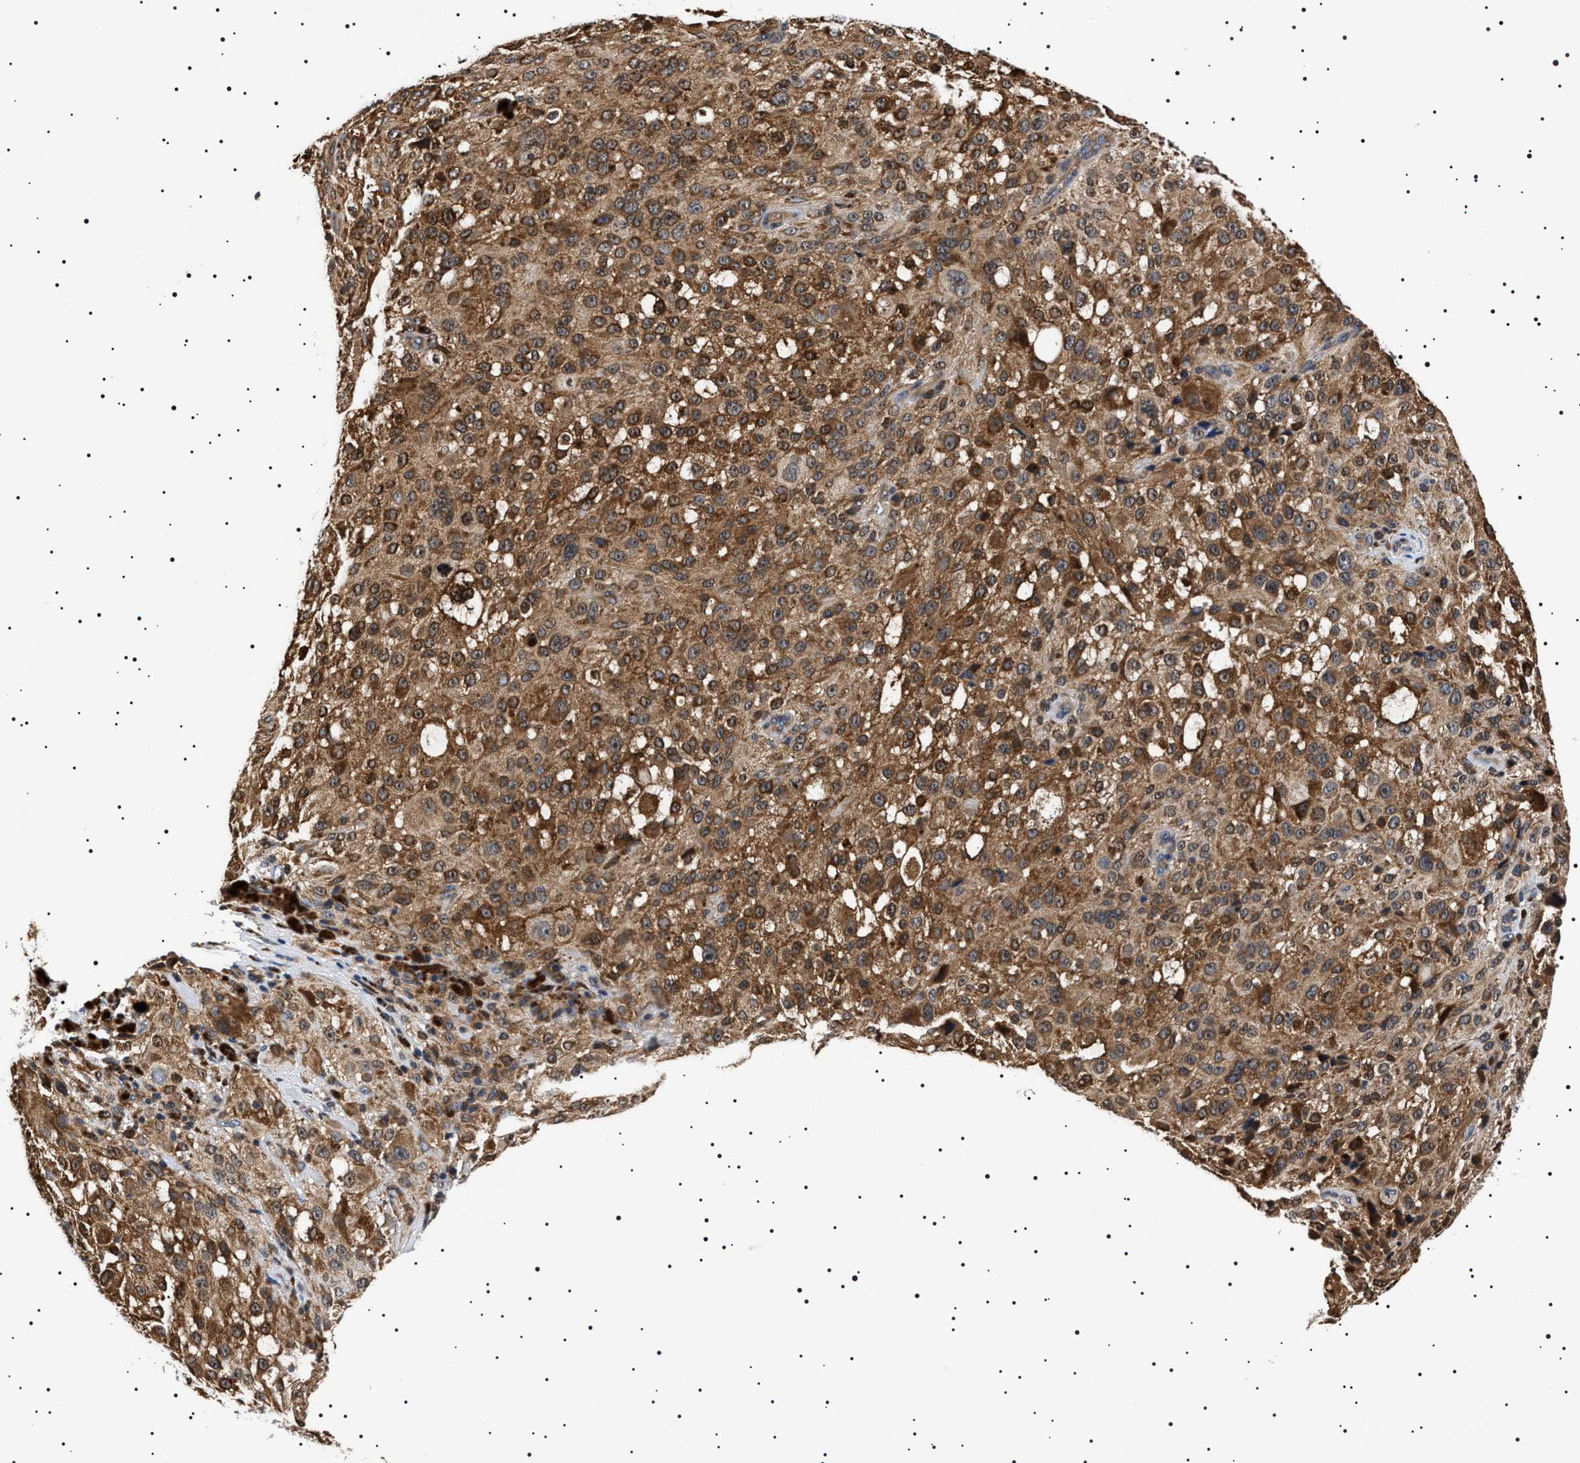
{"staining": {"intensity": "moderate", "quantity": ">75%", "location": "cytoplasmic/membranous,nuclear"}, "tissue": "melanoma", "cell_type": "Tumor cells", "image_type": "cancer", "snomed": [{"axis": "morphology", "description": "Necrosis, NOS"}, {"axis": "morphology", "description": "Malignant melanoma, NOS"}, {"axis": "topography", "description": "Skin"}], "caption": "The immunohistochemical stain highlights moderate cytoplasmic/membranous and nuclear positivity in tumor cells of melanoma tissue. The protein of interest is shown in brown color, while the nuclei are stained blue.", "gene": "SLC4A7", "patient": {"sex": "female", "age": 87}}